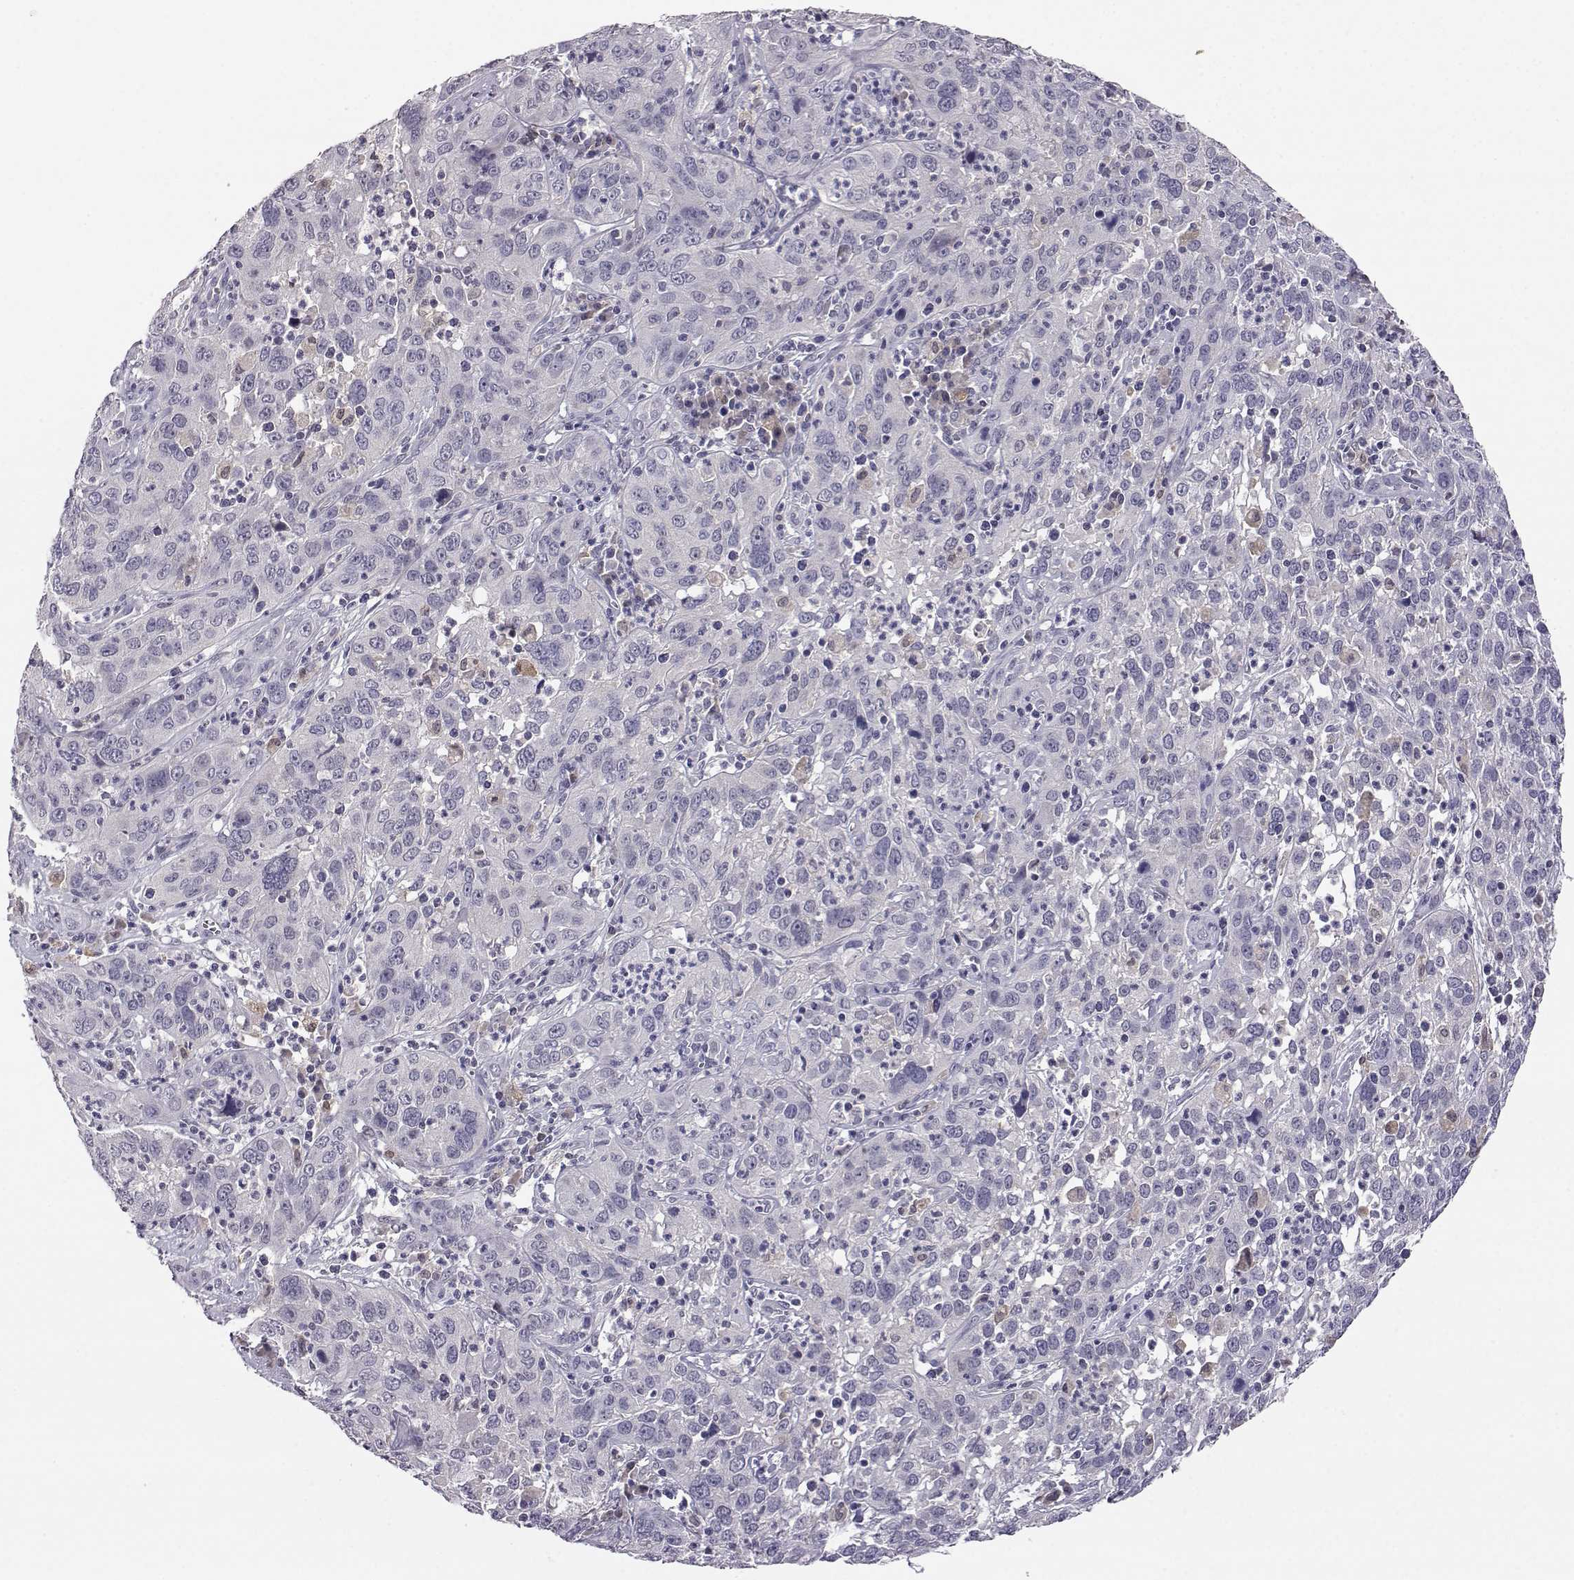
{"staining": {"intensity": "negative", "quantity": "none", "location": "none"}, "tissue": "cervical cancer", "cell_type": "Tumor cells", "image_type": "cancer", "snomed": [{"axis": "morphology", "description": "Squamous cell carcinoma, NOS"}, {"axis": "topography", "description": "Cervix"}], "caption": "Immunohistochemistry photomicrograph of neoplastic tissue: squamous cell carcinoma (cervical) stained with DAB (3,3'-diaminobenzidine) reveals no significant protein staining in tumor cells.", "gene": "AKR1B1", "patient": {"sex": "female", "age": 32}}